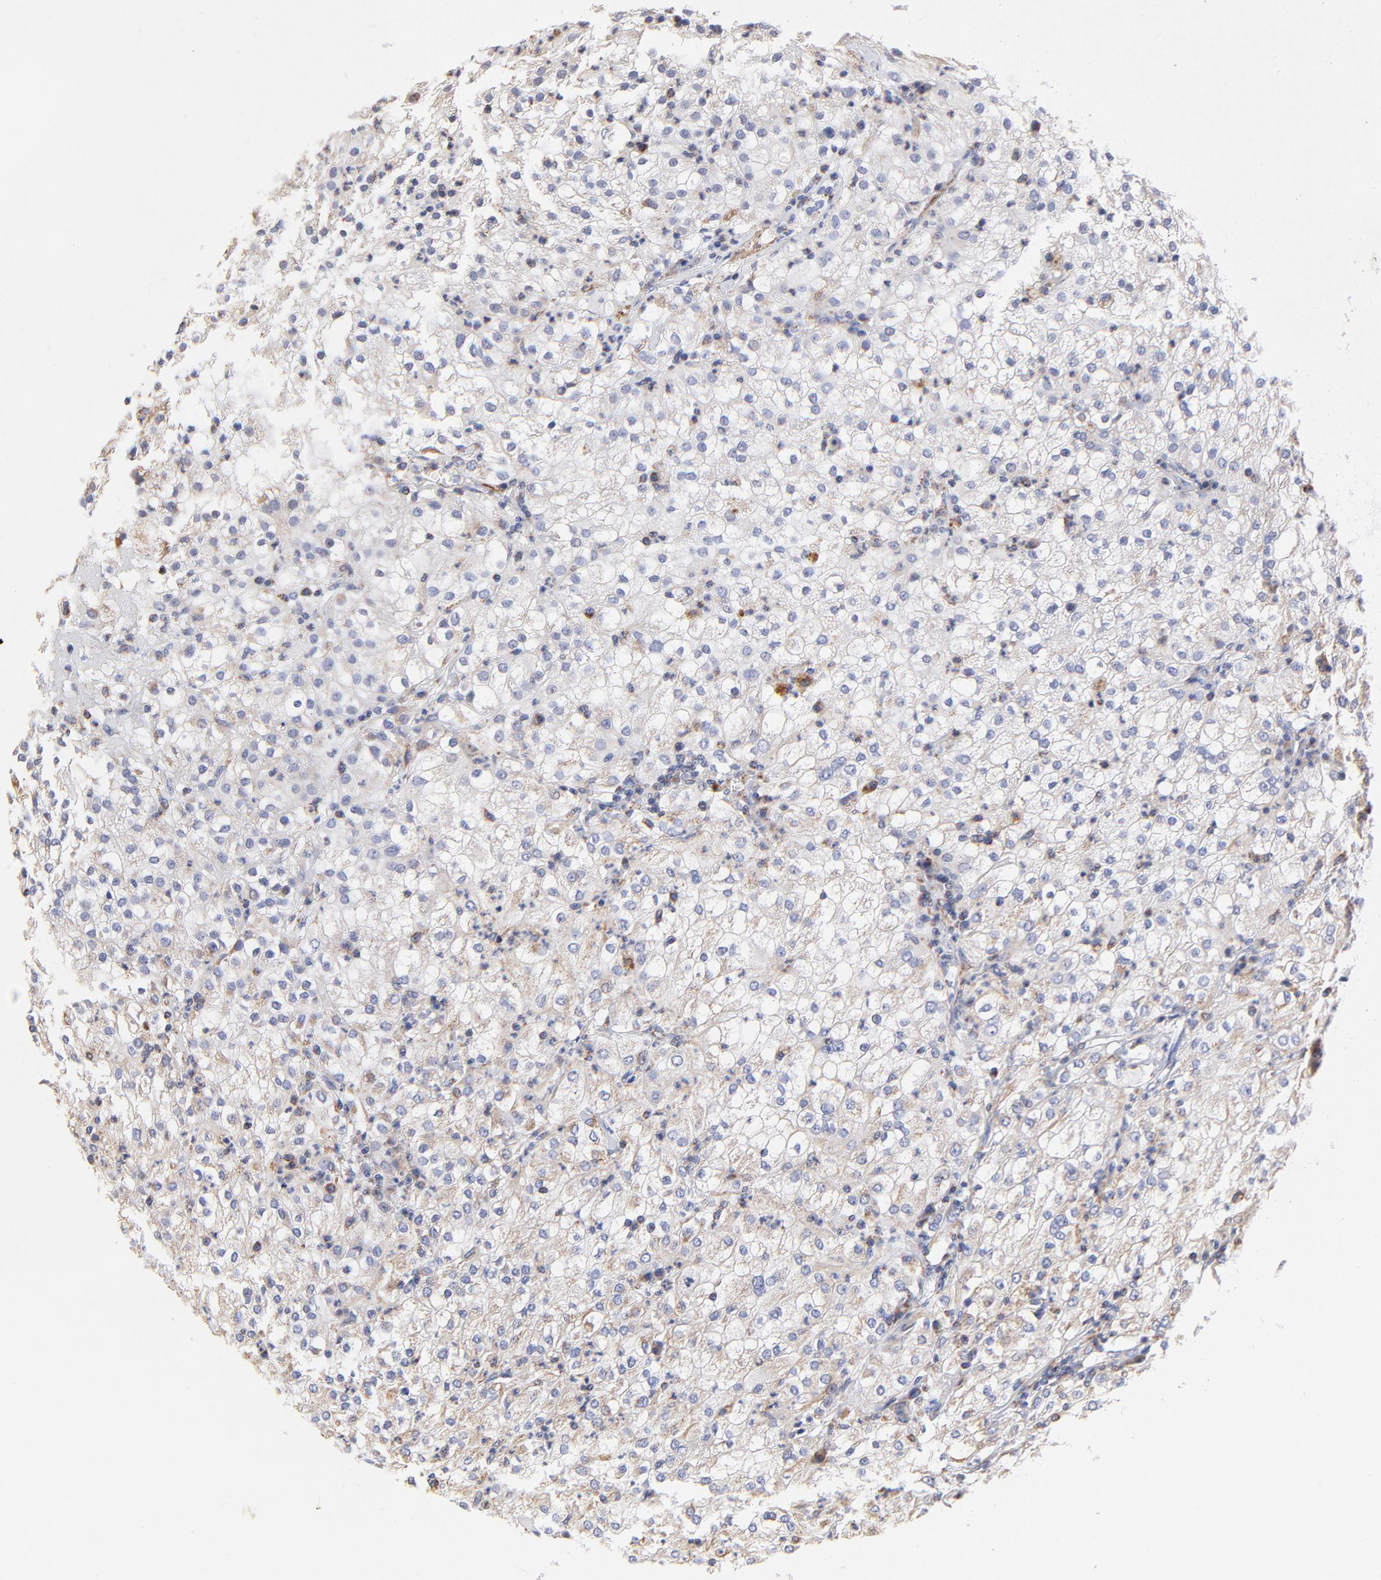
{"staining": {"intensity": "weak", "quantity": "<25%", "location": "cytoplasmic/membranous"}, "tissue": "renal cancer", "cell_type": "Tumor cells", "image_type": "cancer", "snomed": [{"axis": "morphology", "description": "Adenocarcinoma, NOS"}, {"axis": "topography", "description": "Kidney"}], "caption": "Tumor cells show no significant protein staining in adenocarcinoma (renal).", "gene": "SSBP1", "patient": {"sex": "male", "age": 59}}